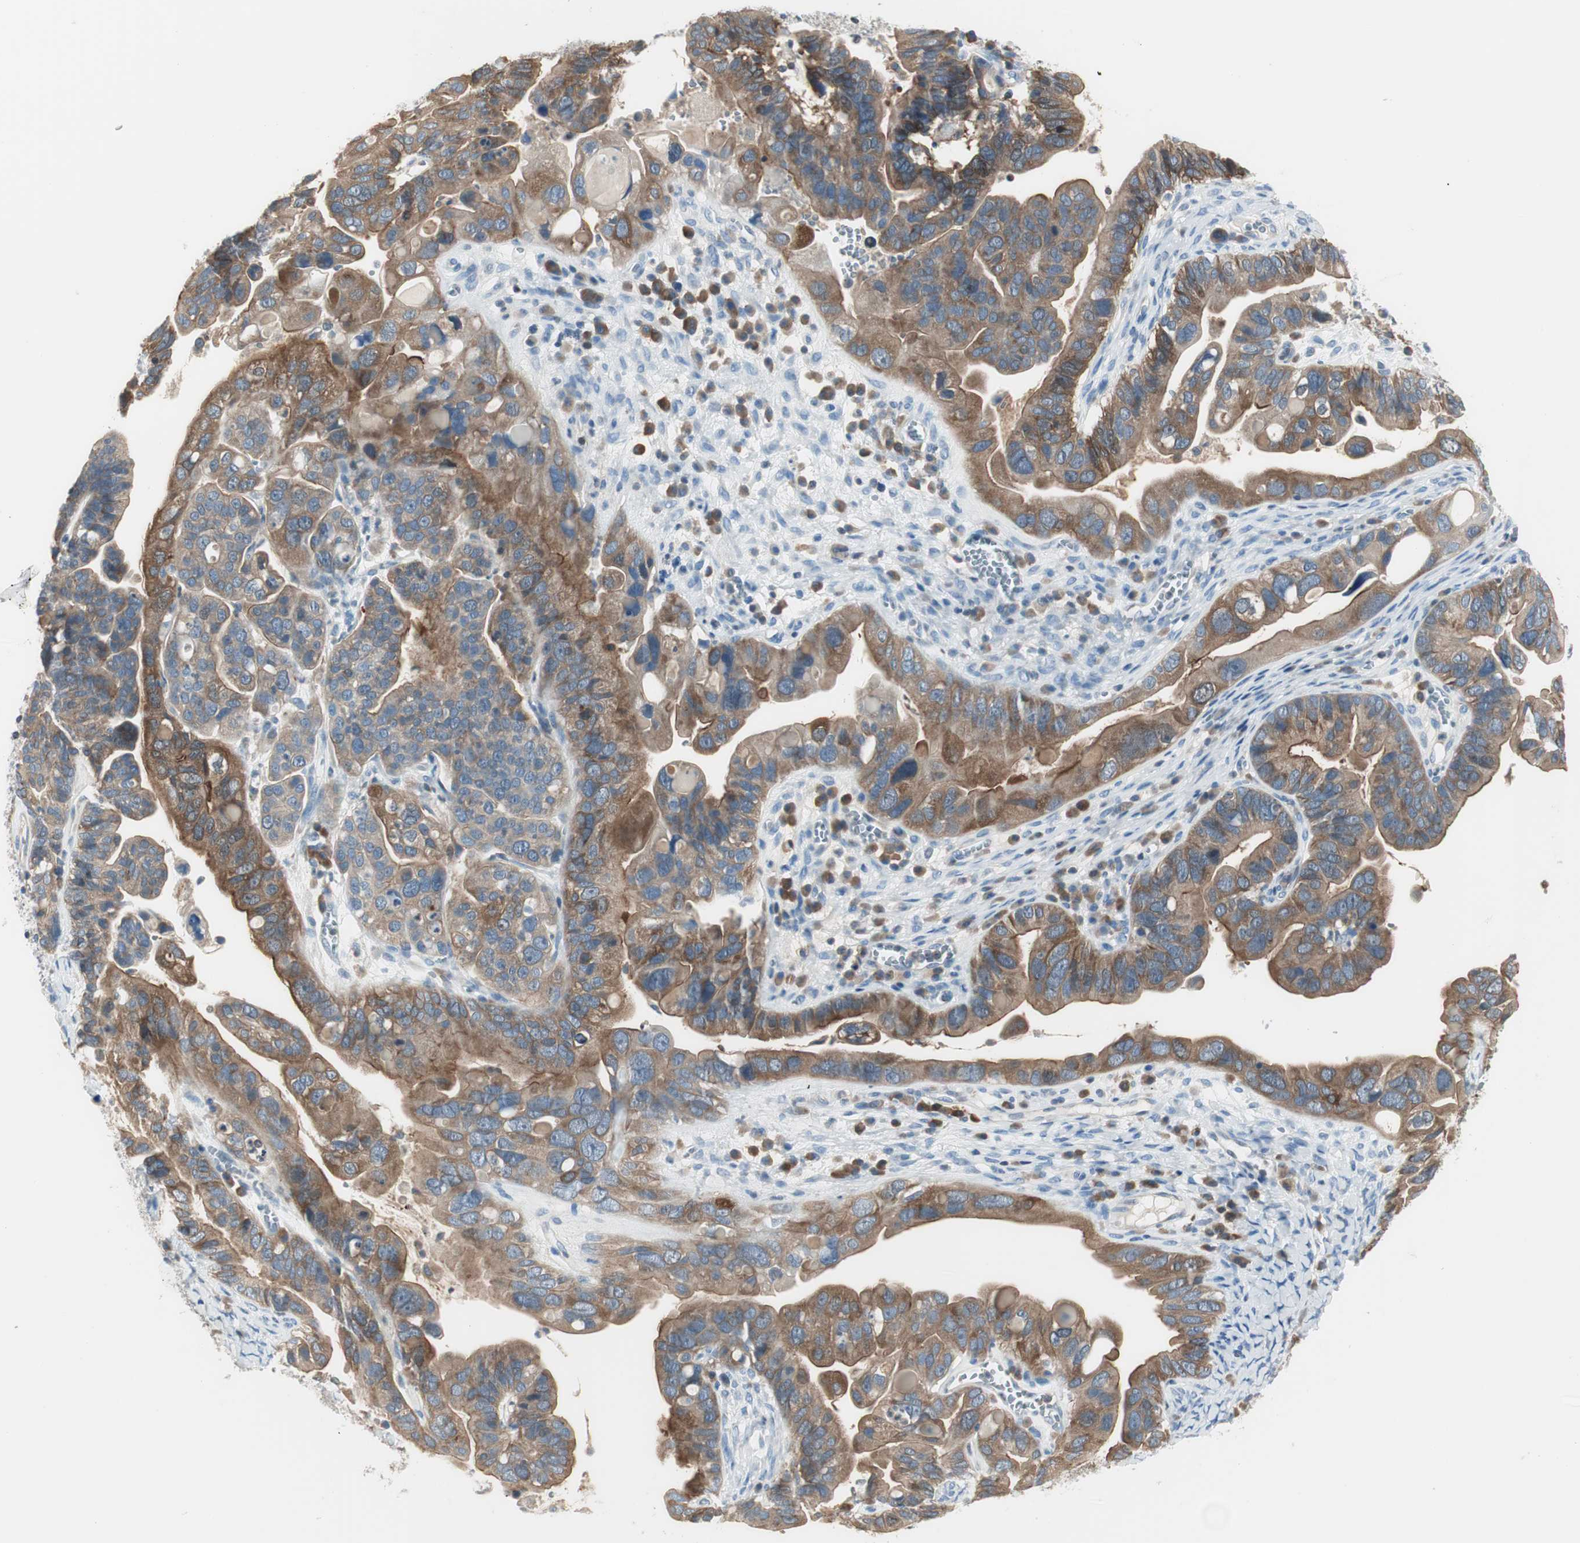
{"staining": {"intensity": "moderate", "quantity": ">75%", "location": "cytoplasmic/membranous"}, "tissue": "ovarian cancer", "cell_type": "Tumor cells", "image_type": "cancer", "snomed": [{"axis": "morphology", "description": "Cystadenocarcinoma, serous, NOS"}, {"axis": "topography", "description": "Ovary"}], "caption": "Serous cystadenocarcinoma (ovarian) tissue demonstrates moderate cytoplasmic/membranous positivity in about >75% of tumor cells, visualized by immunohistochemistry.", "gene": "SLC9A3R1", "patient": {"sex": "female", "age": 56}}